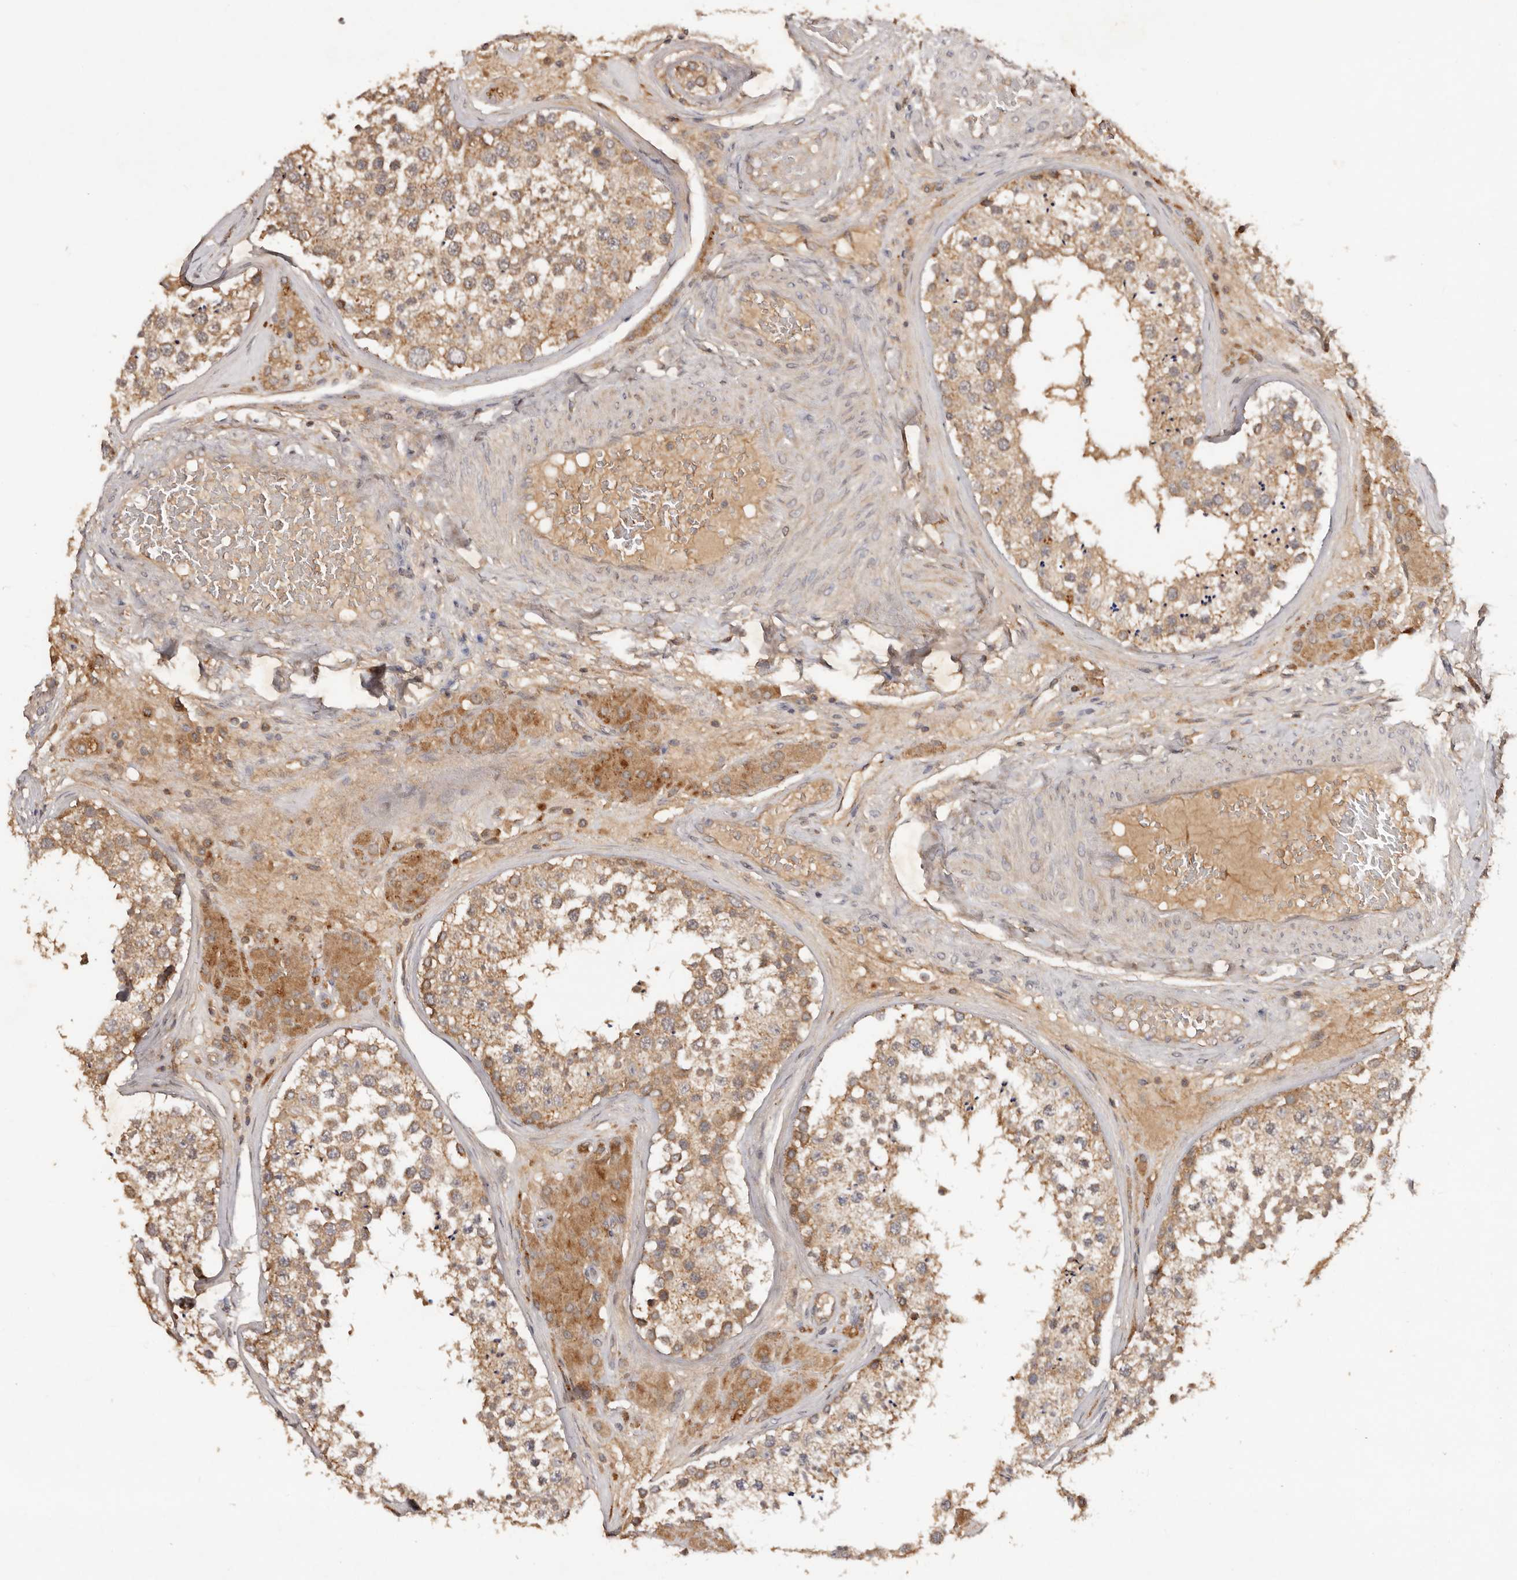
{"staining": {"intensity": "moderate", "quantity": ">75%", "location": "cytoplasmic/membranous"}, "tissue": "testis", "cell_type": "Cells in seminiferous ducts", "image_type": "normal", "snomed": [{"axis": "morphology", "description": "Normal tissue, NOS"}, {"axis": "topography", "description": "Testis"}], "caption": "About >75% of cells in seminiferous ducts in unremarkable testis reveal moderate cytoplasmic/membranous protein positivity as visualized by brown immunohistochemical staining.", "gene": "PKIB", "patient": {"sex": "male", "age": 46}}